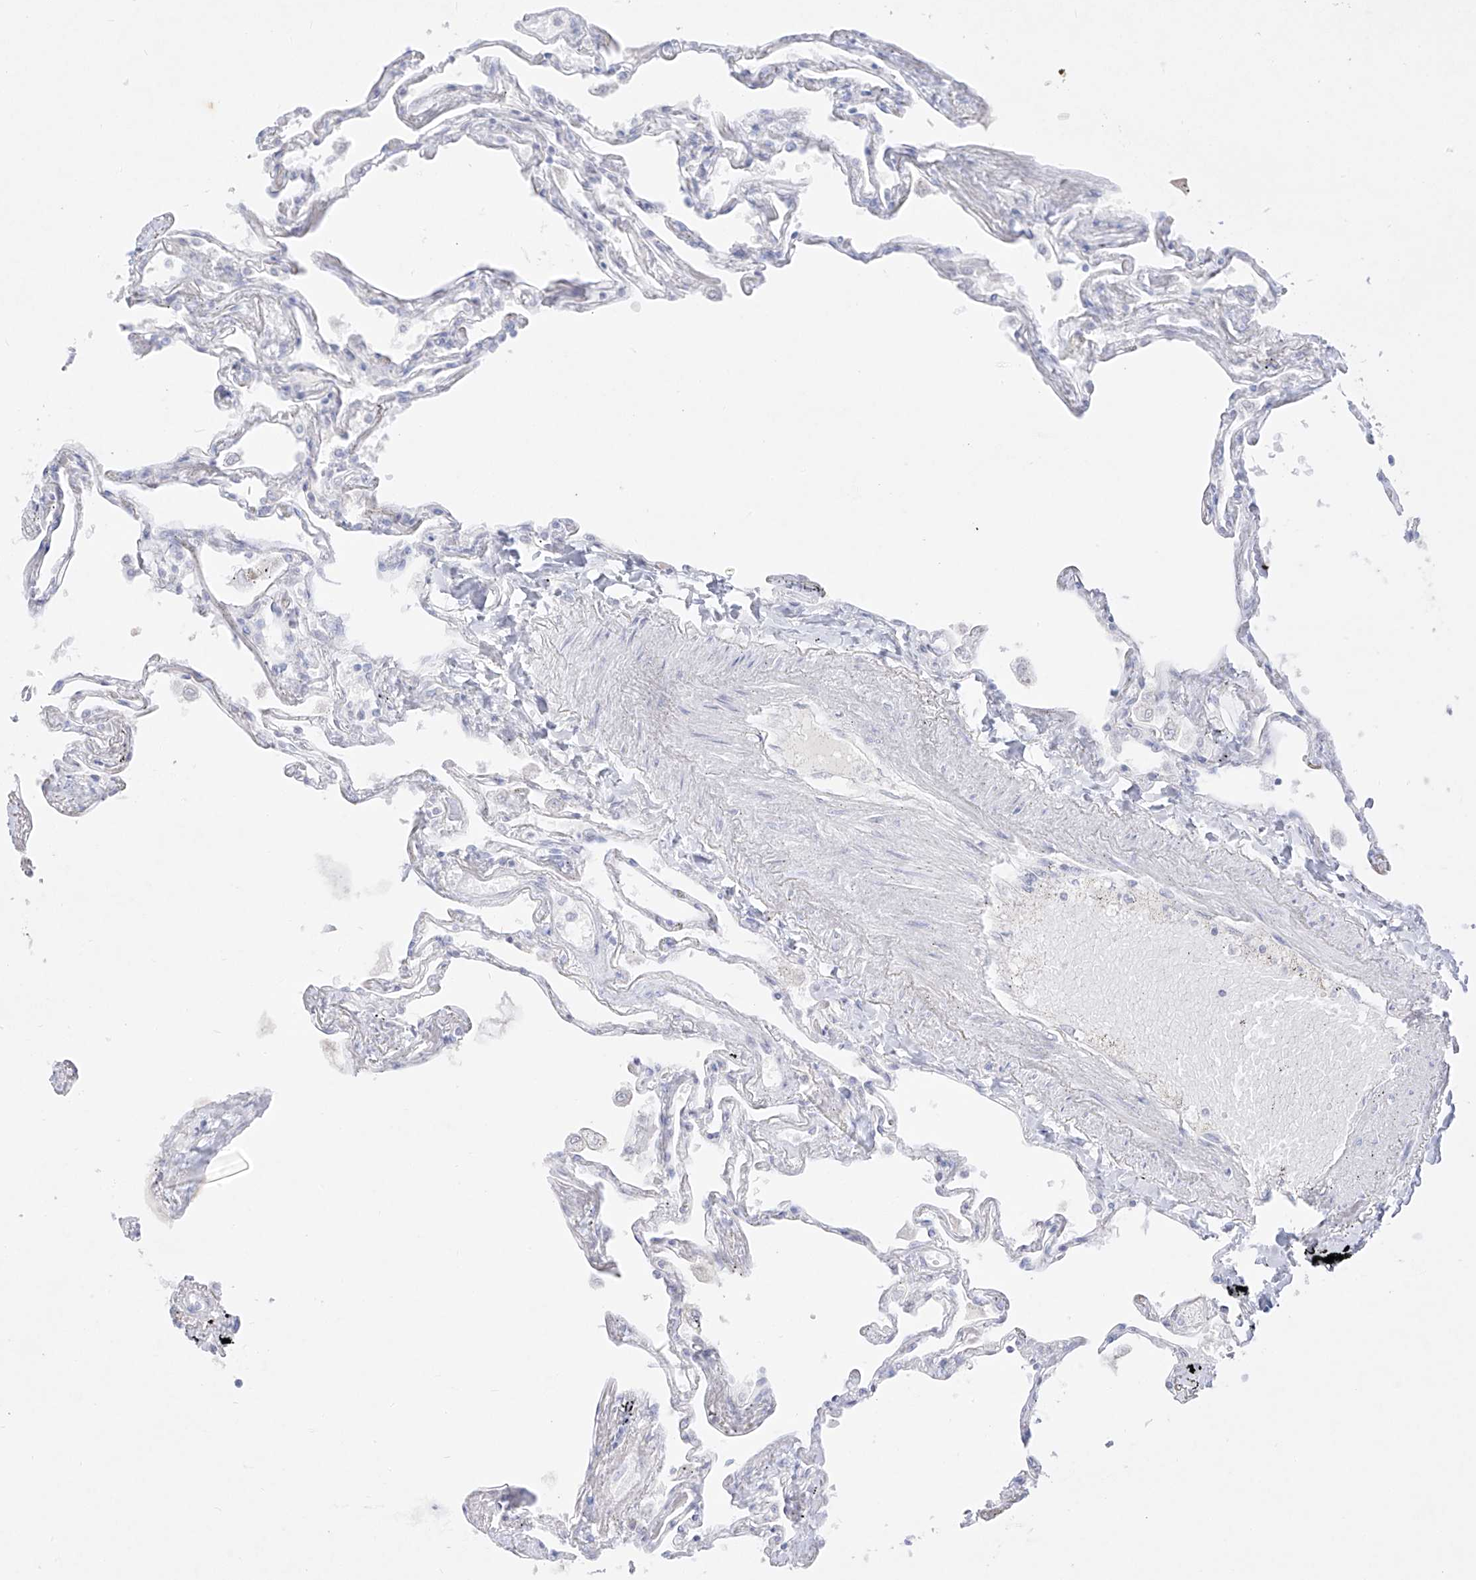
{"staining": {"intensity": "negative", "quantity": "none", "location": "none"}, "tissue": "lung", "cell_type": "Alveolar cells", "image_type": "normal", "snomed": [{"axis": "morphology", "description": "Normal tissue, NOS"}, {"axis": "topography", "description": "Lung"}], "caption": "Histopathology image shows no protein expression in alveolar cells of benign lung.", "gene": "TGM4", "patient": {"sex": "female", "age": 67}}